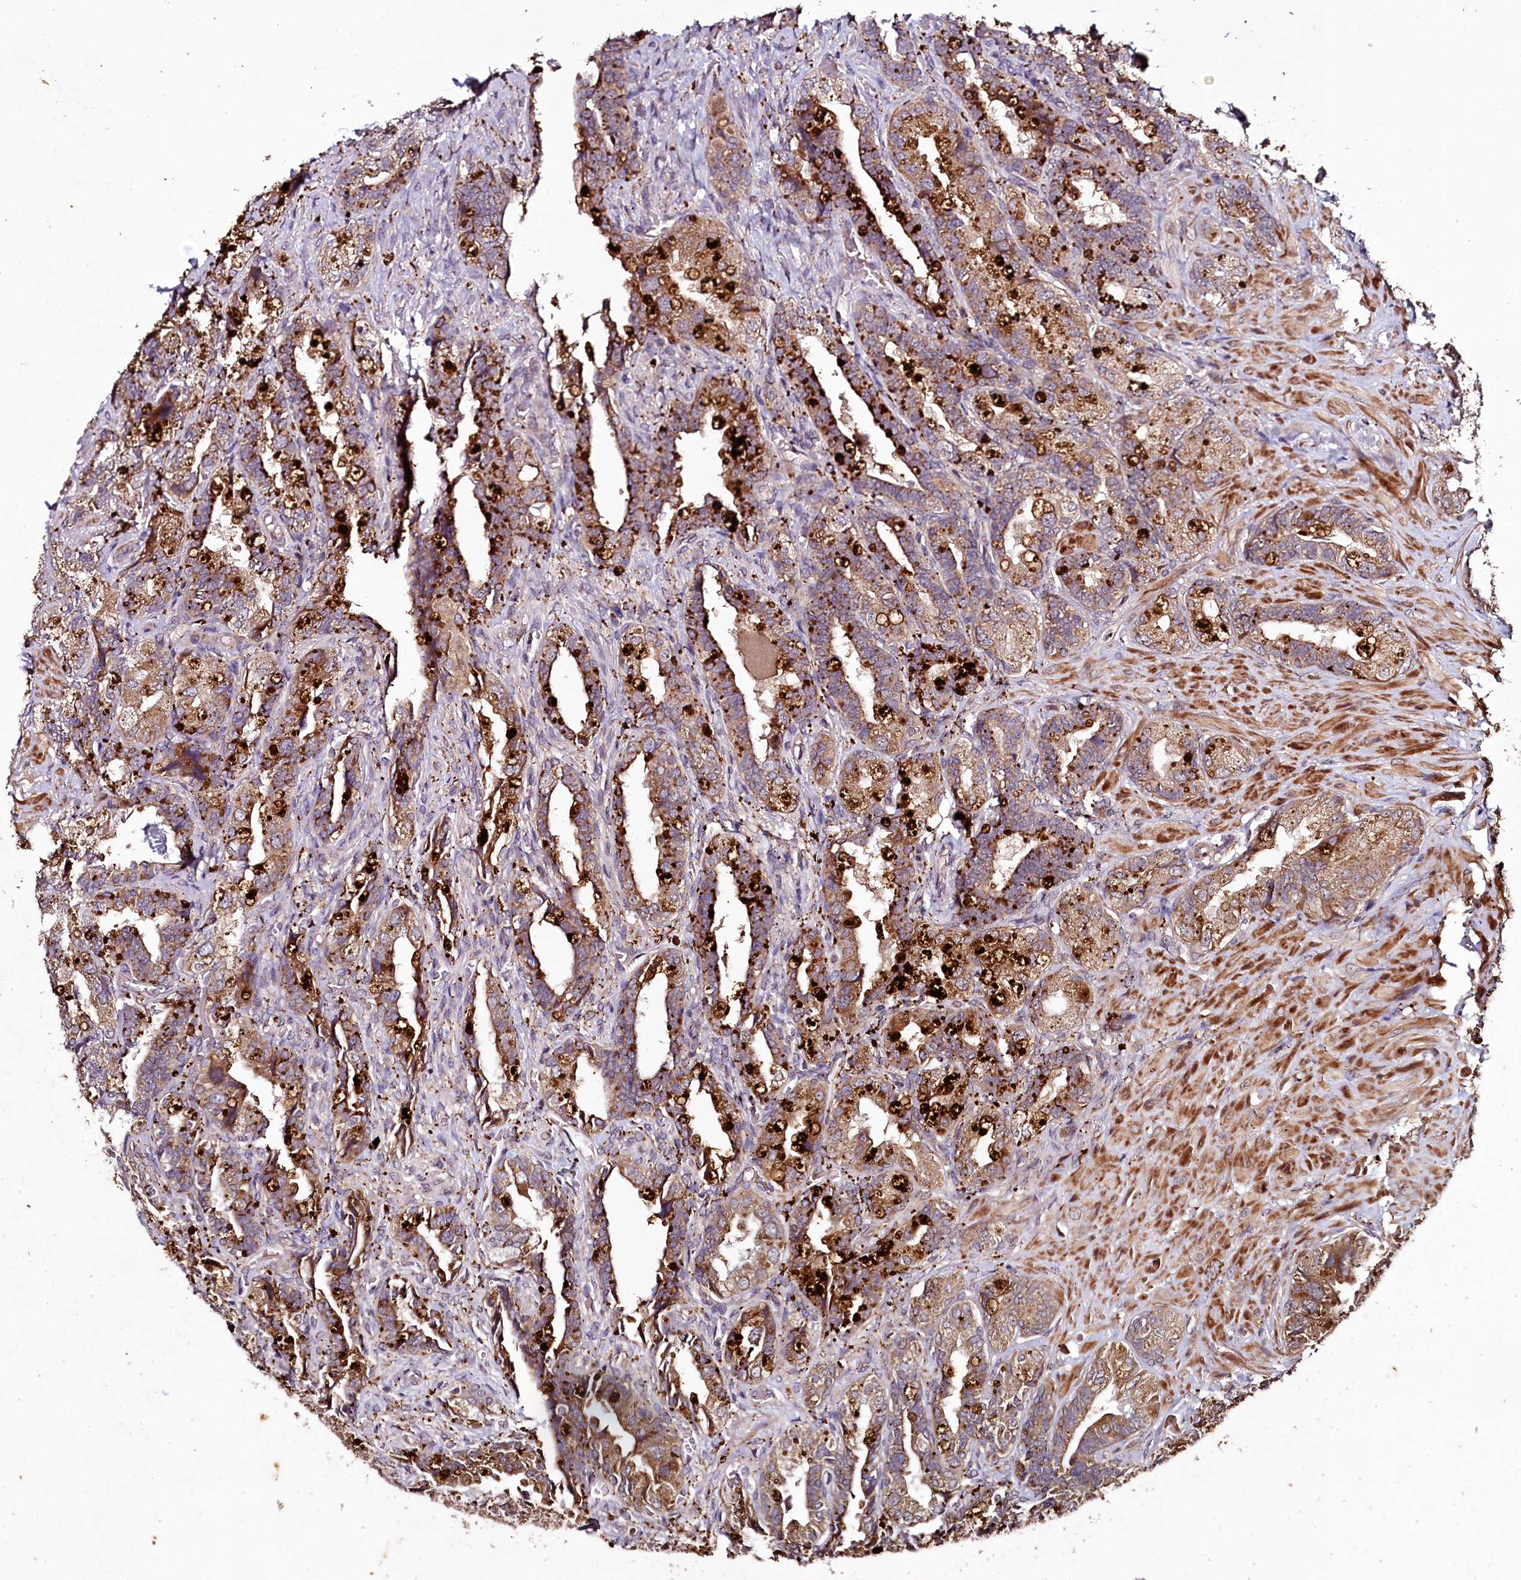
{"staining": {"intensity": "moderate", "quantity": ">75%", "location": "cytoplasmic/membranous"}, "tissue": "seminal vesicle", "cell_type": "Glandular cells", "image_type": "normal", "snomed": [{"axis": "morphology", "description": "Normal tissue, NOS"}, {"axis": "topography", "description": "Prostate and seminal vesicle, NOS"}, {"axis": "topography", "description": "Prostate"}, {"axis": "topography", "description": "Seminal veicle"}], "caption": "Glandular cells exhibit medium levels of moderate cytoplasmic/membranous staining in about >75% of cells in normal human seminal vesicle. The protein of interest is stained brown, and the nuclei are stained in blue (DAB IHC with brightfield microscopy, high magnification).", "gene": "SEC24C", "patient": {"sex": "male", "age": 67}}